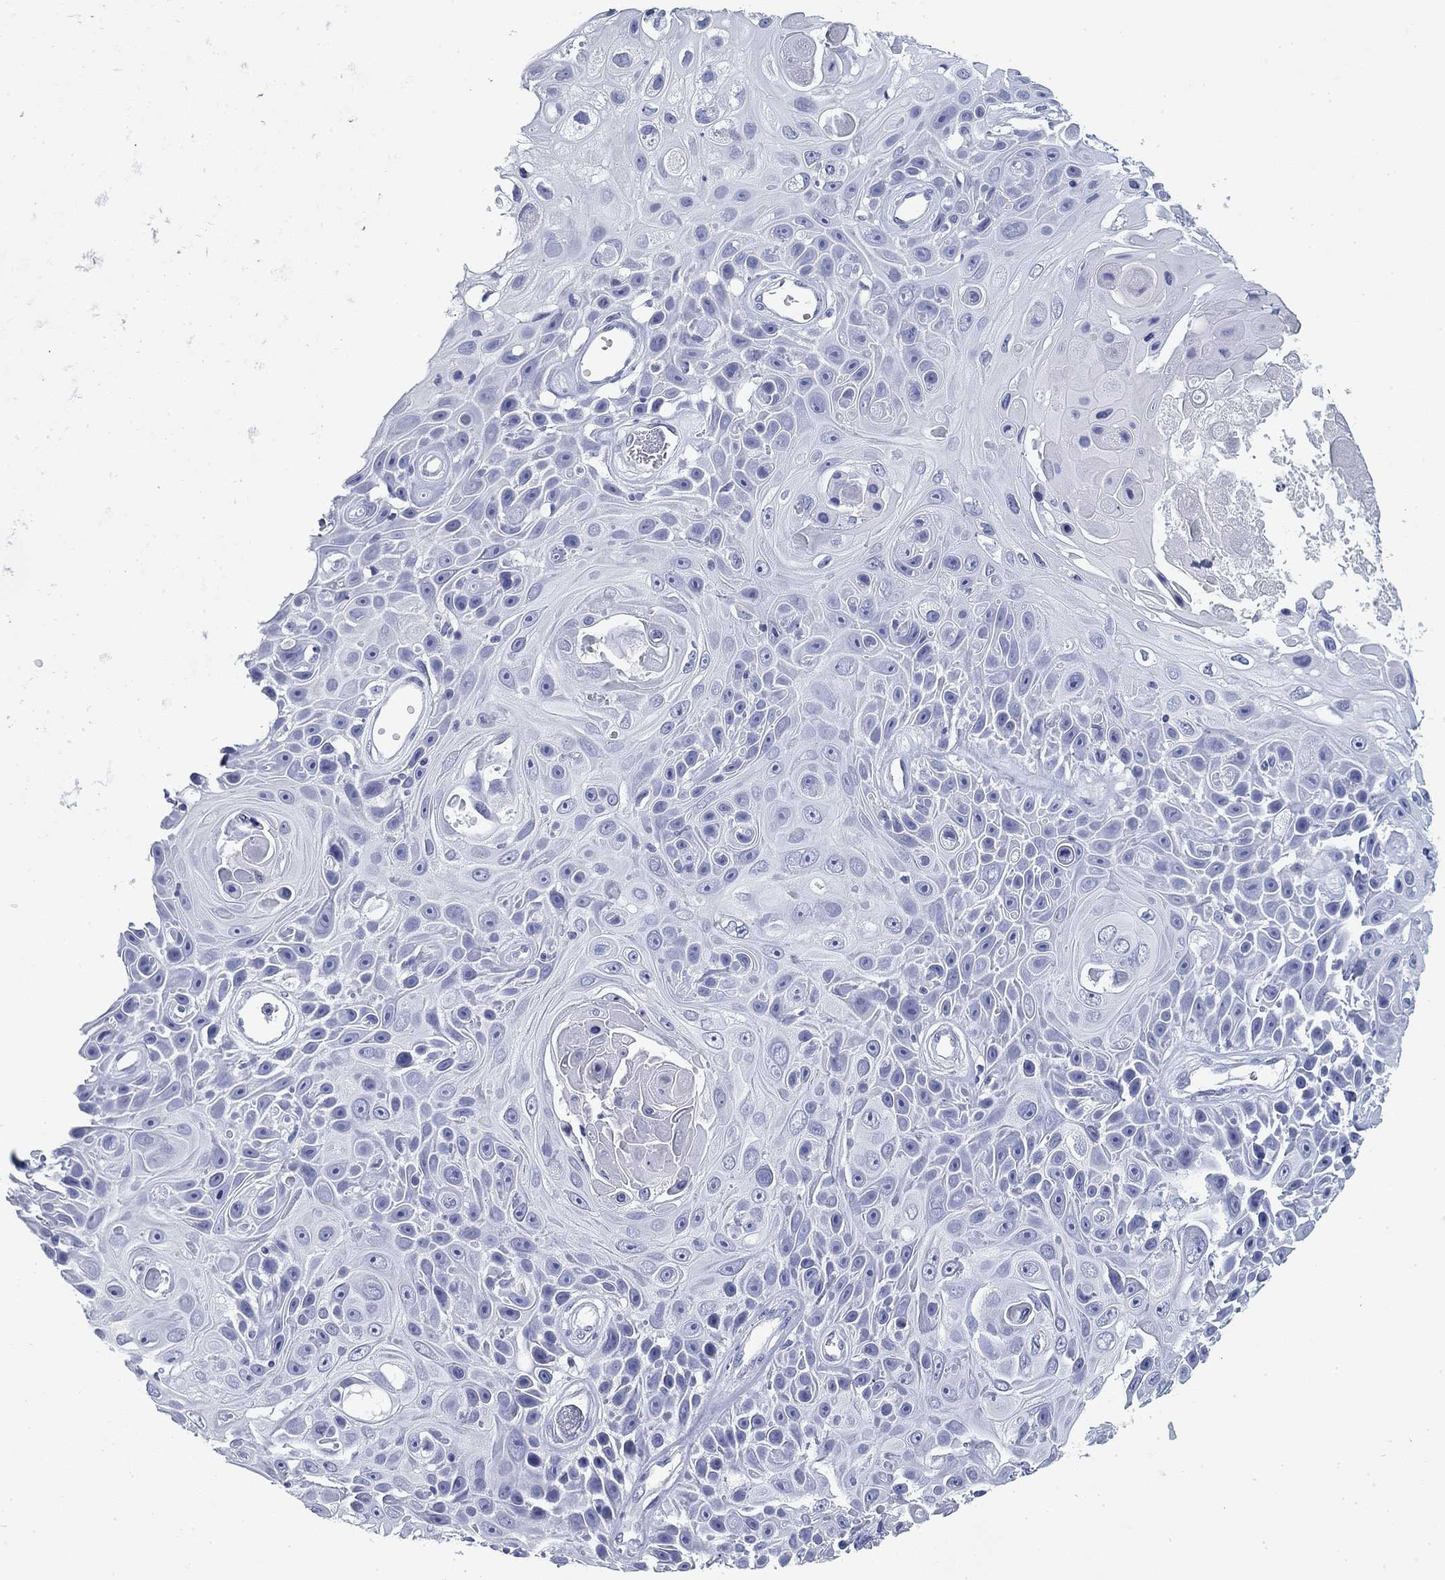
{"staining": {"intensity": "negative", "quantity": "none", "location": "none"}, "tissue": "skin cancer", "cell_type": "Tumor cells", "image_type": "cancer", "snomed": [{"axis": "morphology", "description": "Squamous cell carcinoma, NOS"}, {"axis": "topography", "description": "Skin"}], "caption": "An immunohistochemistry histopathology image of squamous cell carcinoma (skin) is shown. There is no staining in tumor cells of squamous cell carcinoma (skin).", "gene": "CD79B", "patient": {"sex": "male", "age": 82}}